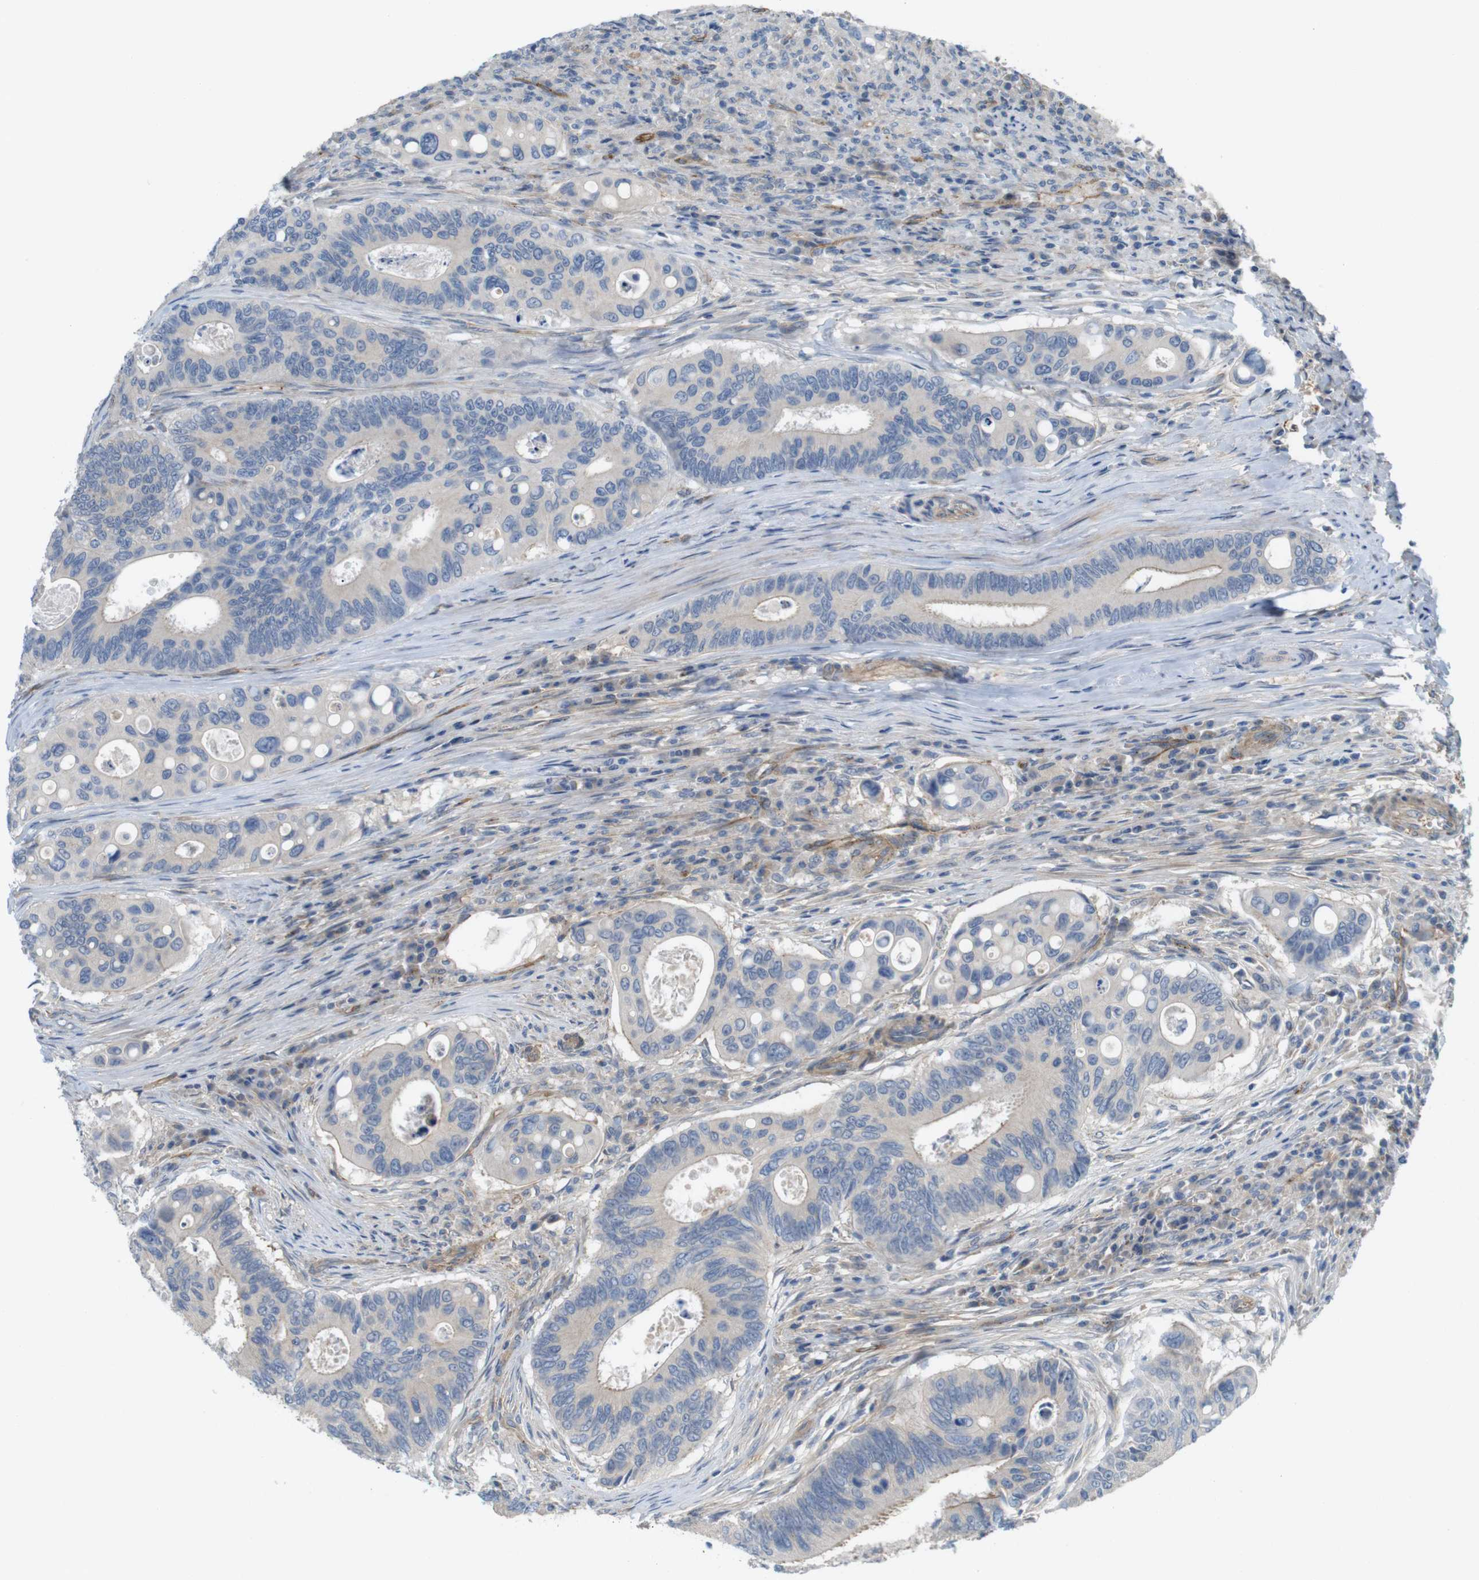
{"staining": {"intensity": "weak", "quantity": "25%-75%", "location": "cytoplasmic/membranous"}, "tissue": "colorectal cancer", "cell_type": "Tumor cells", "image_type": "cancer", "snomed": [{"axis": "morphology", "description": "Inflammation, NOS"}, {"axis": "morphology", "description": "Adenocarcinoma, NOS"}, {"axis": "topography", "description": "Colon"}], "caption": "Immunohistochemical staining of adenocarcinoma (colorectal) reveals low levels of weak cytoplasmic/membranous staining in approximately 25%-75% of tumor cells. (brown staining indicates protein expression, while blue staining denotes nuclei).", "gene": "BVES", "patient": {"sex": "male", "age": 72}}